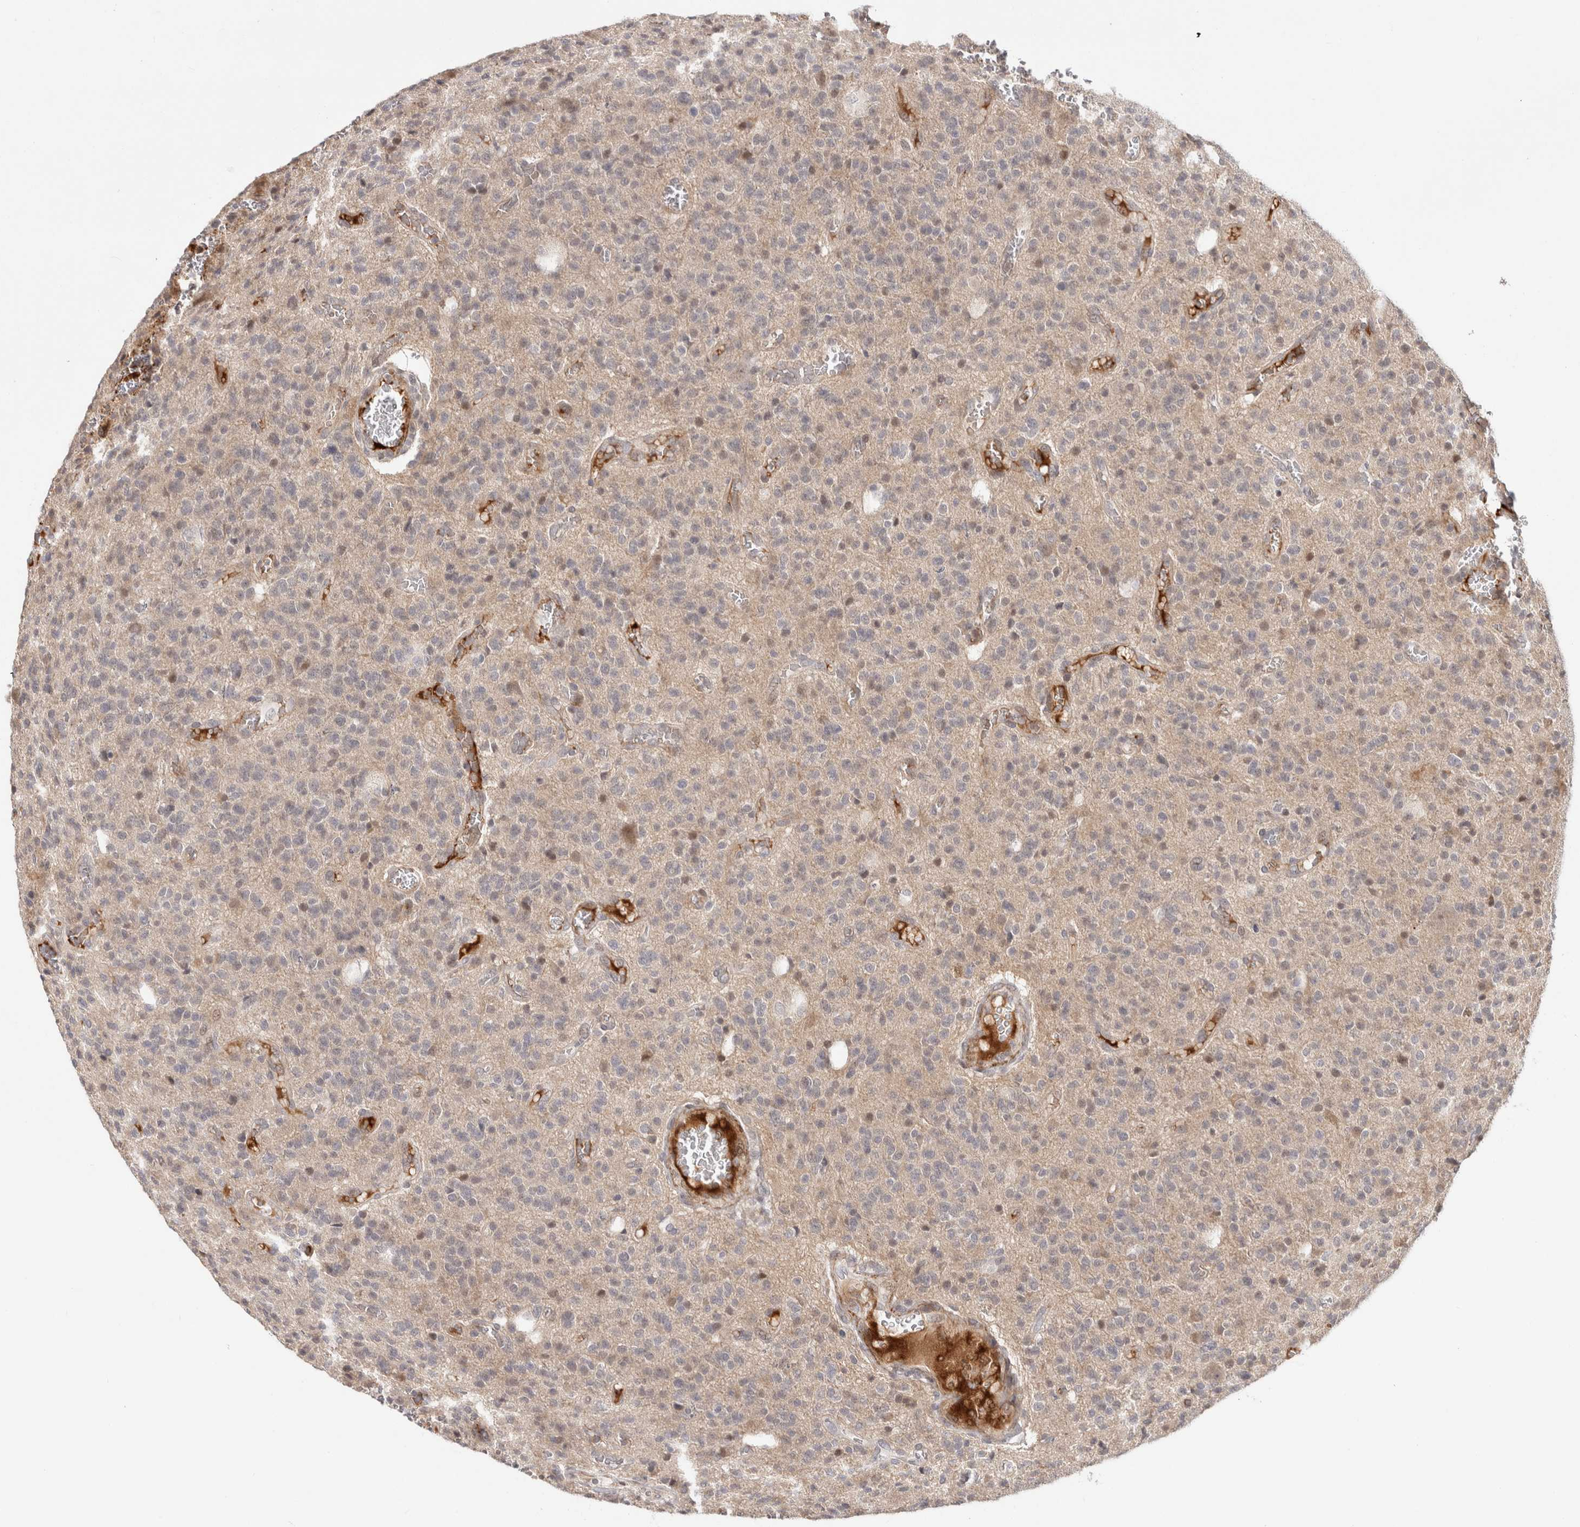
{"staining": {"intensity": "weak", "quantity": "<25%", "location": "nuclear"}, "tissue": "glioma", "cell_type": "Tumor cells", "image_type": "cancer", "snomed": [{"axis": "morphology", "description": "Glioma, malignant, High grade"}, {"axis": "topography", "description": "Brain"}], "caption": "Tumor cells show no significant staining in malignant high-grade glioma.", "gene": "ZNF318", "patient": {"sex": "male", "age": 34}}